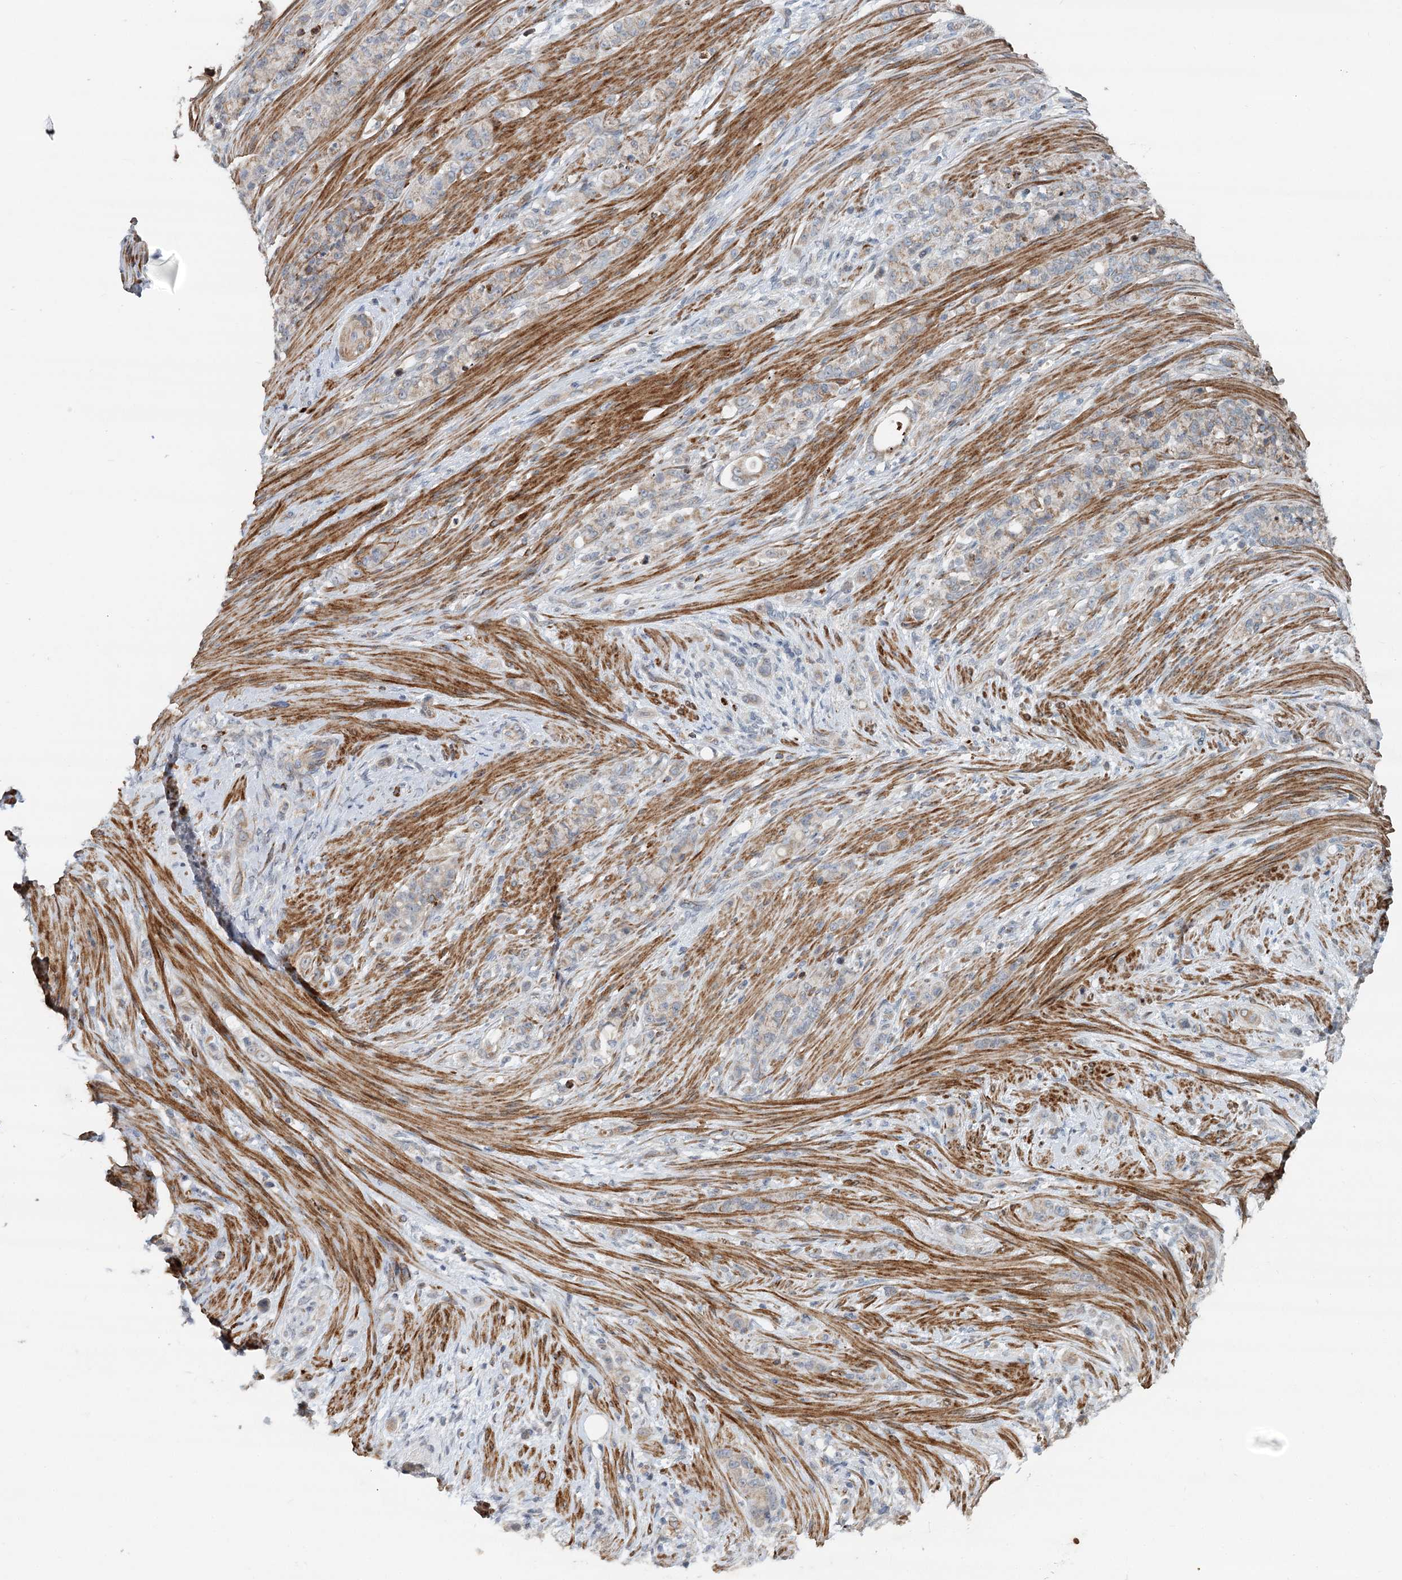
{"staining": {"intensity": "weak", "quantity": "<25%", "location": "cytoplasmic/membranous"}, "tissue": "stomach cancer", "cell_type": "Tumor cells", "image_type": "cancer", "snomed": [{"axis": "morphology", "description": "Adenocarcinoma, NOS"}, {"axis": "topography", "description": "Stomach"}], "caption": "Tumor cells are negative for brown protein staining in stomach cancer (adenocarcinoma).", "gene": "RNF111", "patient": {"sex": "female", "age": 79}}